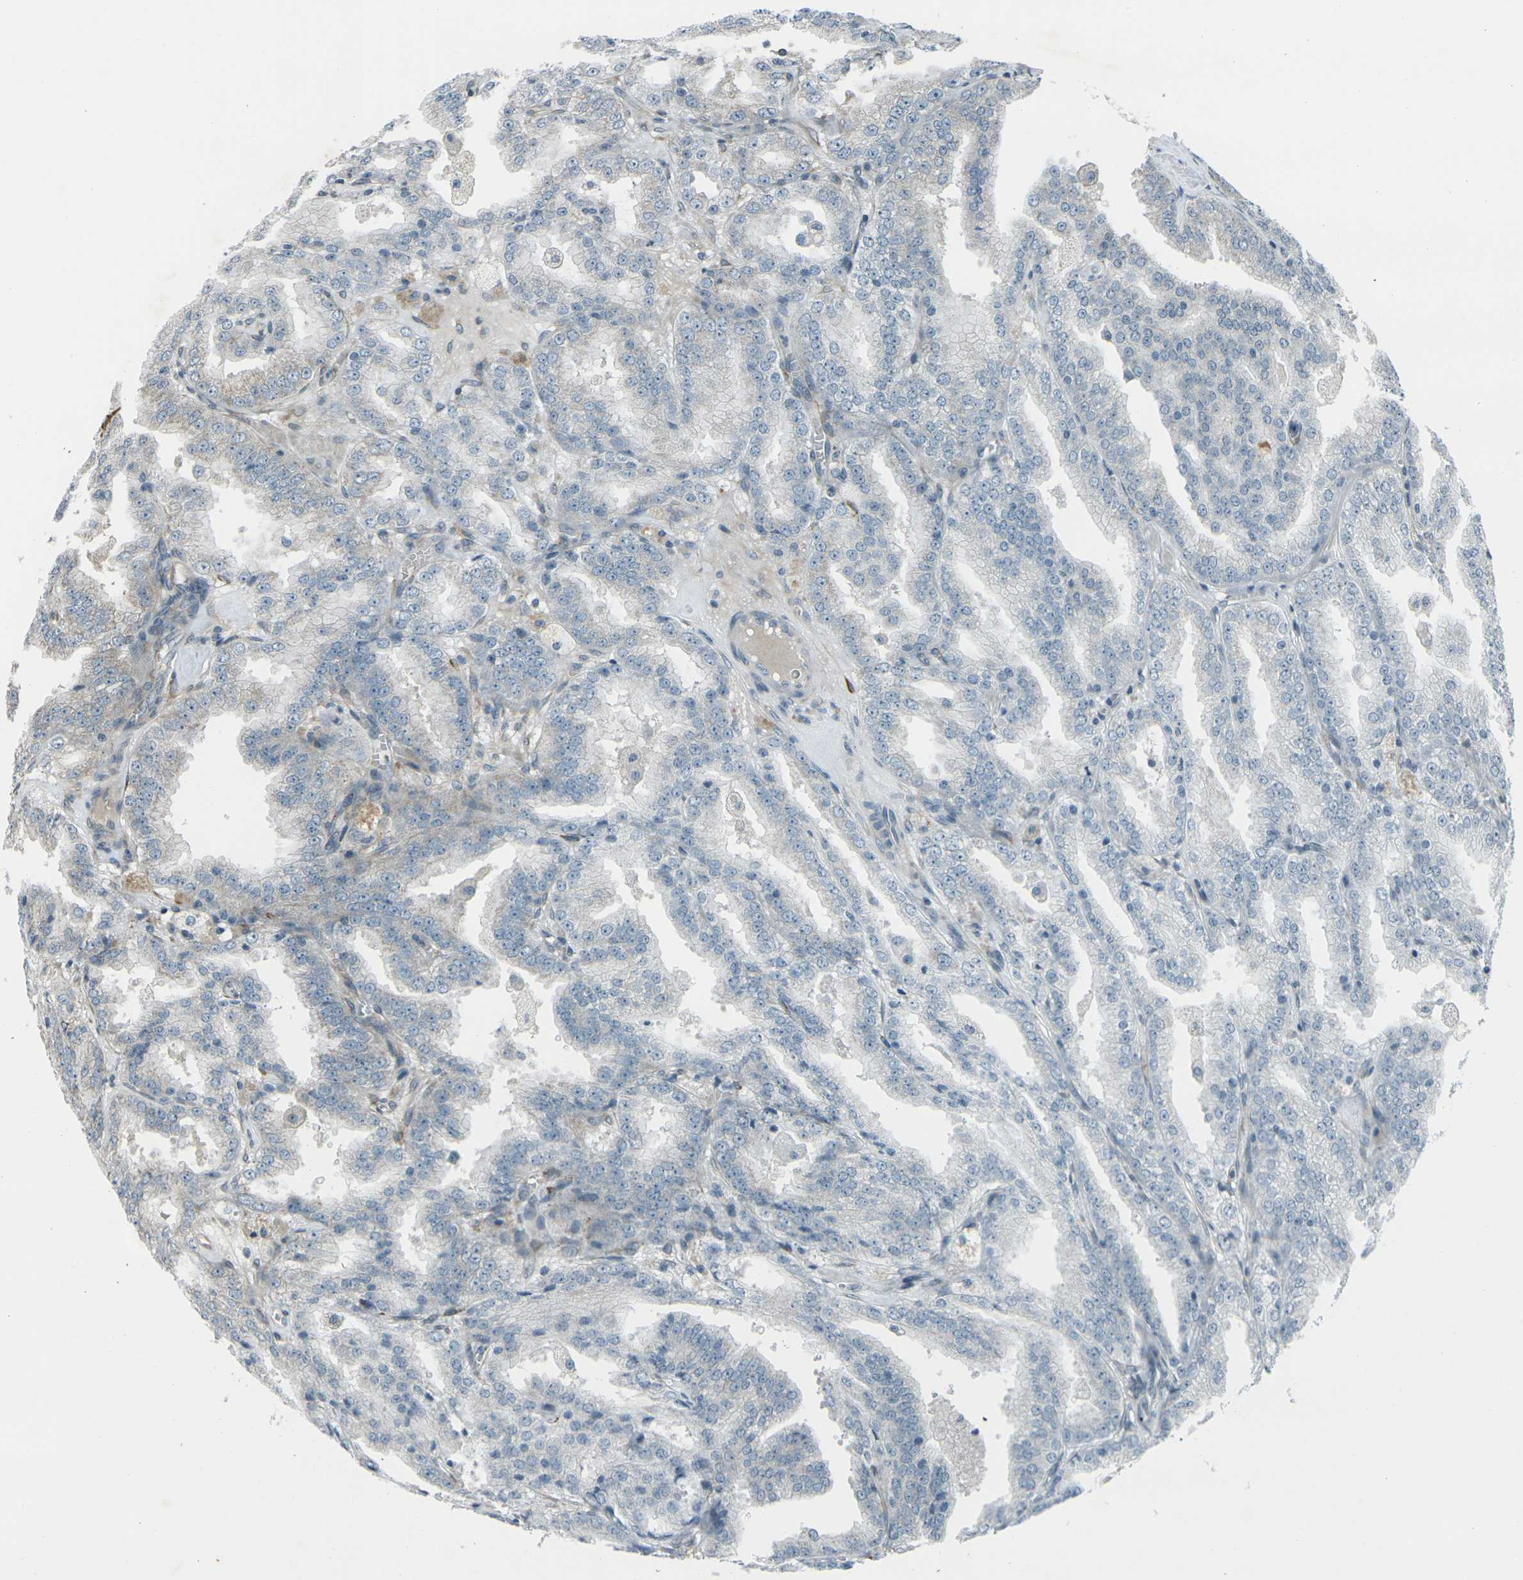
{"staining": {"intensity": "weak", "quantity": "25%-75%", "location": "cytoplasmic/membranous"}, "tissue": "prostate cancer", "cell_type": "Tumor cells", "image_type": "cancer", "snomed": [{"axis": "morphology", "description": "Adenocarcinoma, High grade"}, {"axis": "topography", "description": "Prostate"}], "caption": "Prostate adenocarcinoma (high-grade) was stained to show a protein in brown. There is low levels of weak cytoplasmic/membranous staining in approximately 25%-75% of tumor cells.", "gene": "LSMEM1", "patient": {"sex": "male", "age": 61}}